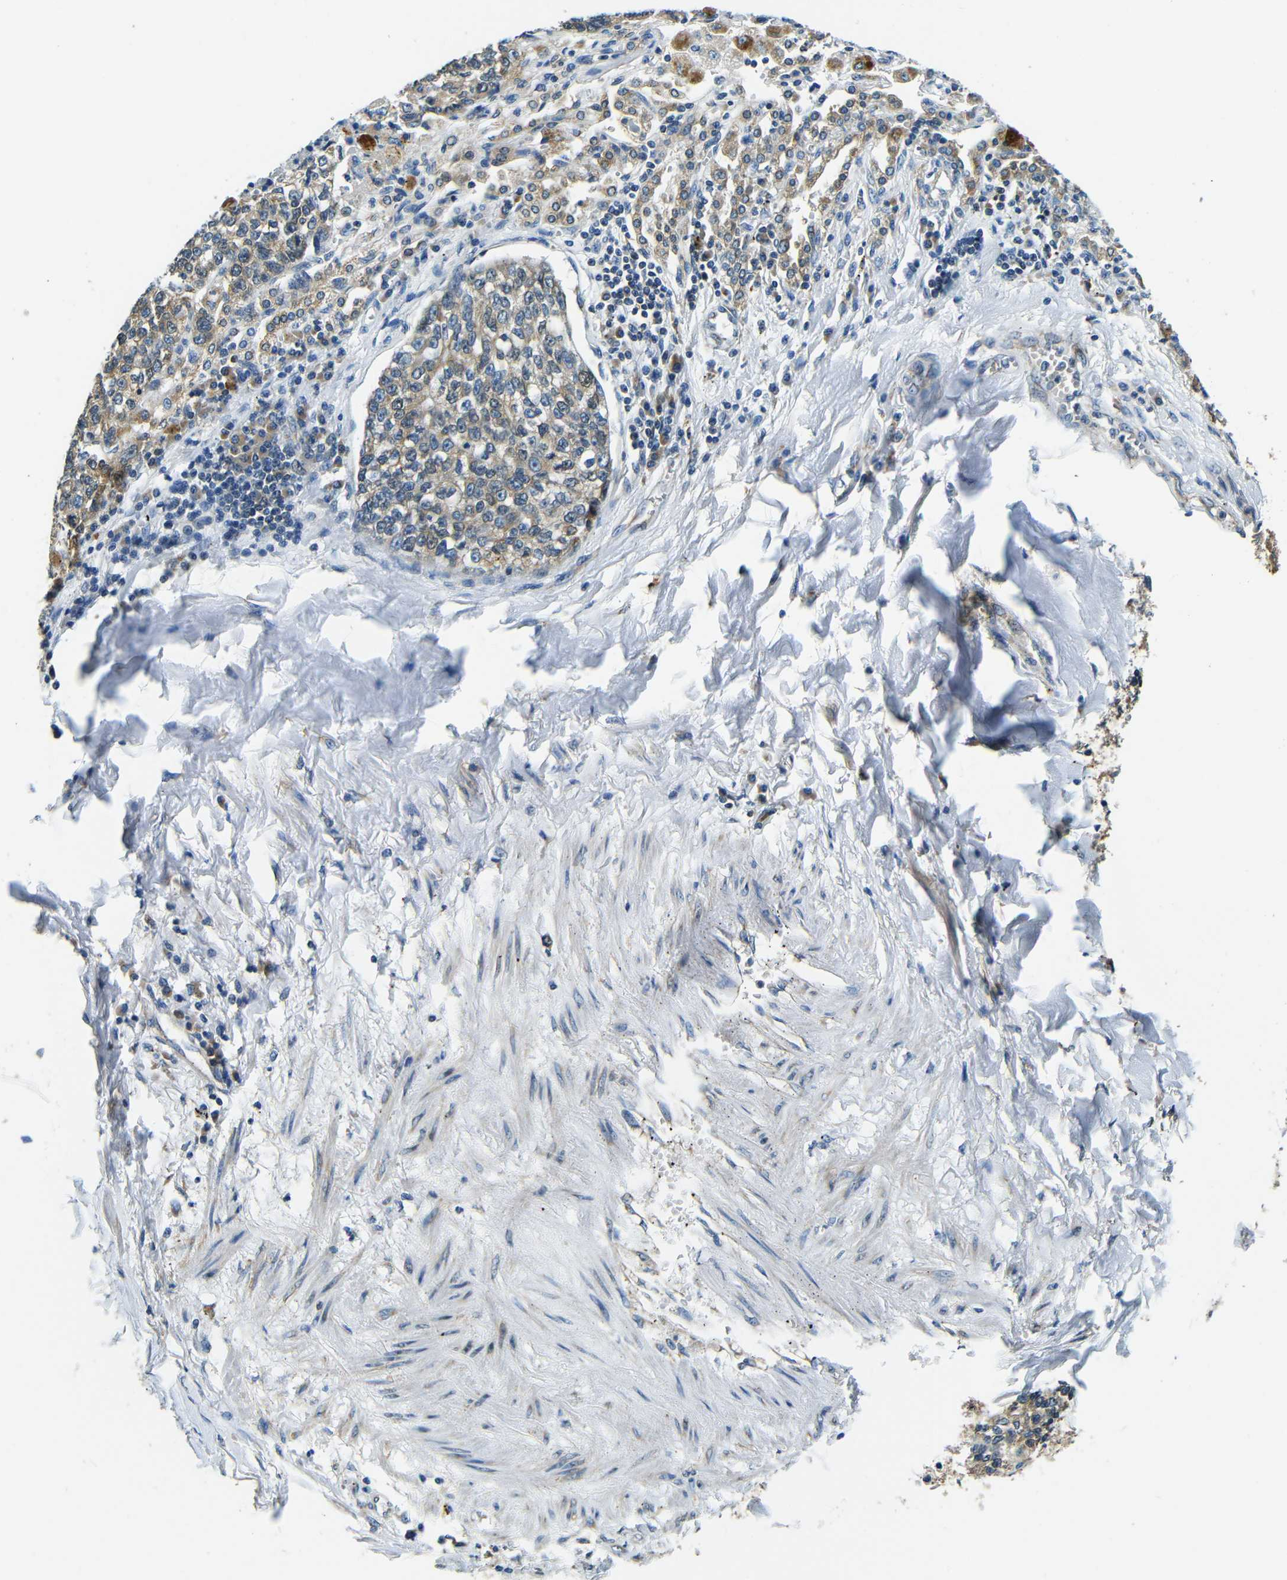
{"staining": {"intensity": "moderate", "quantity": ">75%", "location": "cytoplasmic/membranous"}, "tissue": "lung cancer", "cell_type": "Tumor cells", "image_type": "cancer", "snomed": [{"axis": "morphology", "description": "Adenocarcinoma, NOS"}, {"axis": "topography", "description": "Lung"}], "caption": "A photomicrograph of lung adenocarcinoma stained for a protein demonstrates moderate cytoplasmic/membranous brown staining in tumor cells.", "gene": "VAPB", "patient": {"sex": "male", "age": 49}}